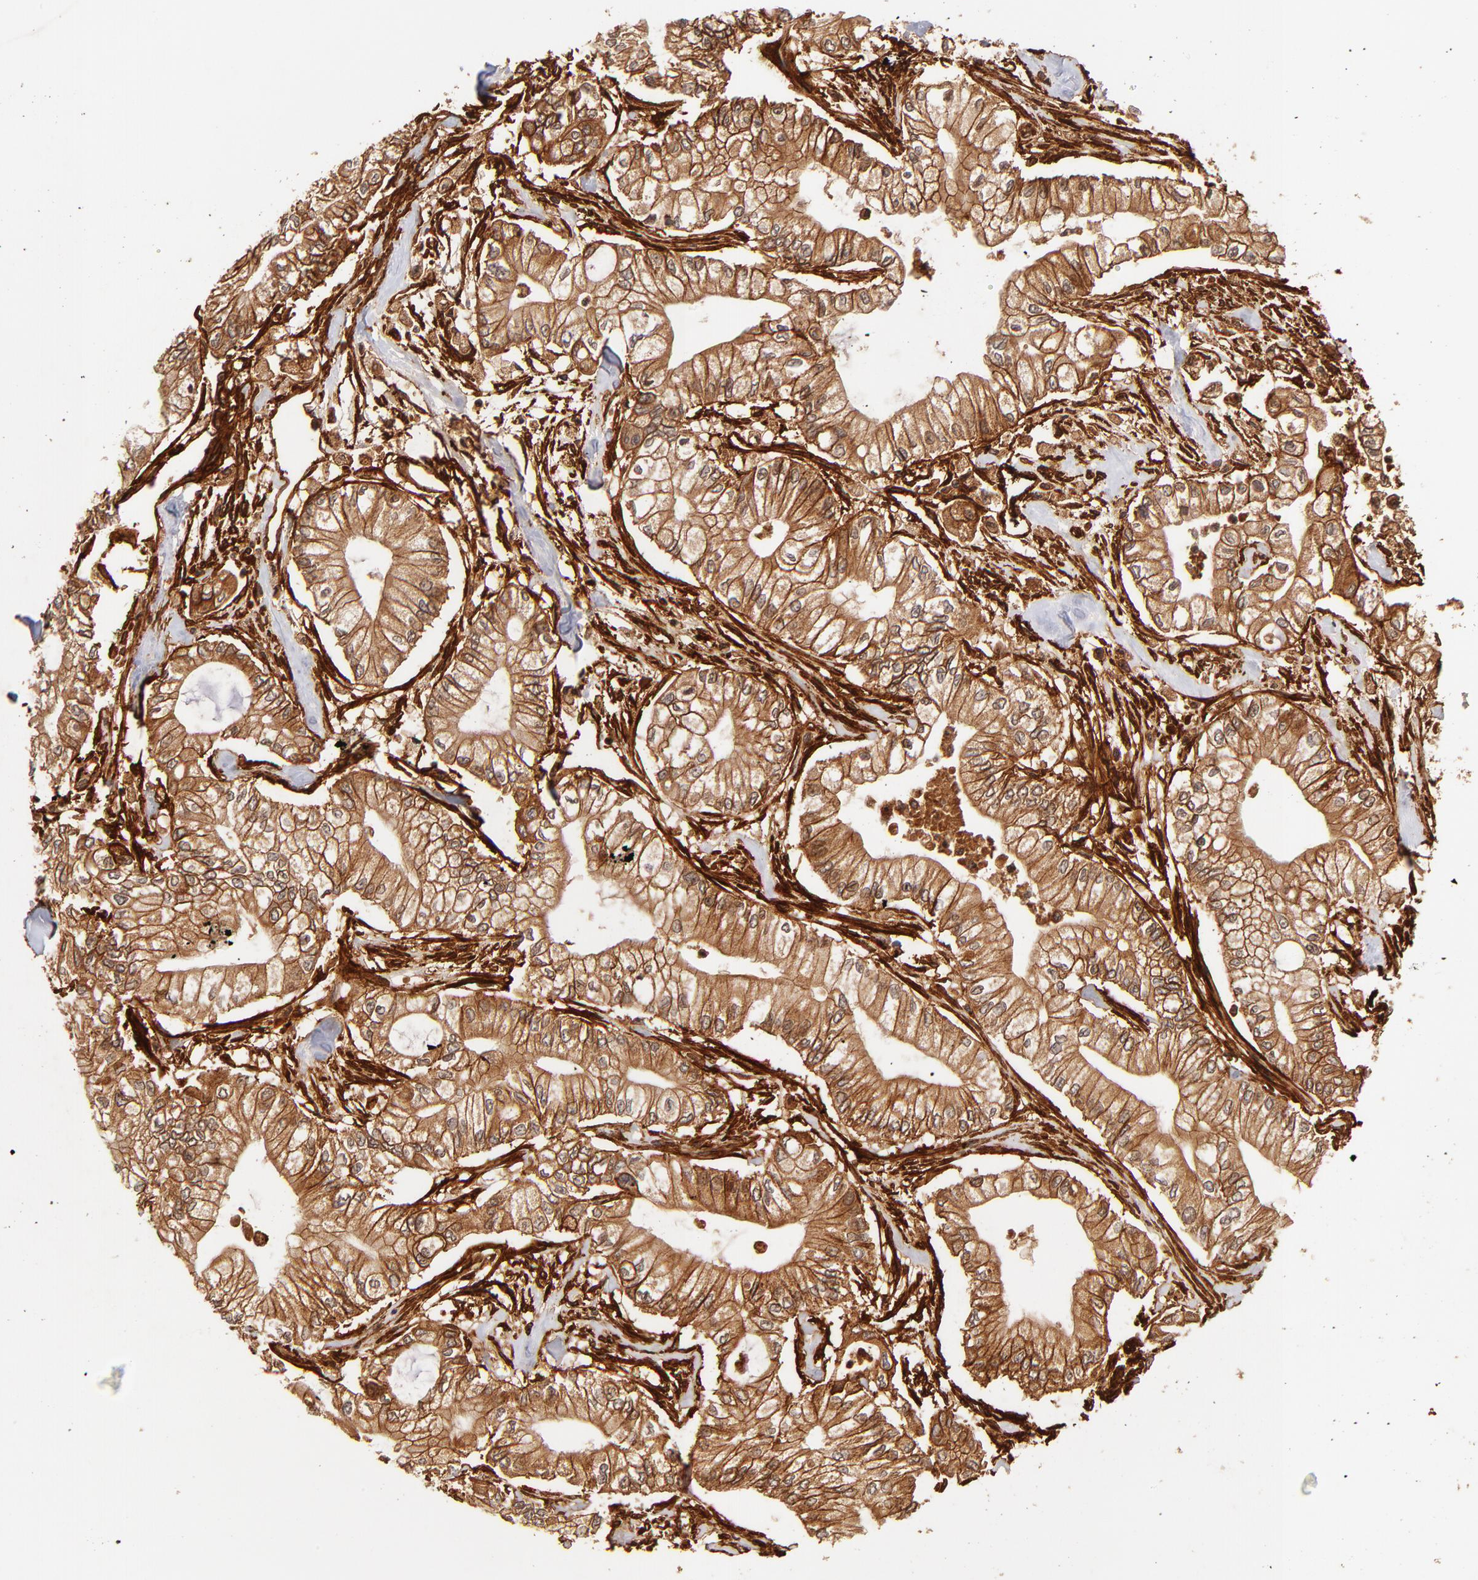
{"staining": {"intensity": "moderate", "quantity": ">75%", "location": "cytoplasmic/membranous"}, "tissue": "pancreatic cancer", "cell_type": "Tumor cells", "image_type": "cancer", "snomed": [{"axis": "morphology", "description": "Adenocarcinoma, NOS"}, {"axis": "topography", "description": "Pancreas"}], "caption": "IHC of pancreatic cancer reveals medium levels of moderate cytoplasmic/membranous positivity in about >75% of tumor cells.", "gene": "ITGB1", "patient": {"sex": "male", "age": 79}}